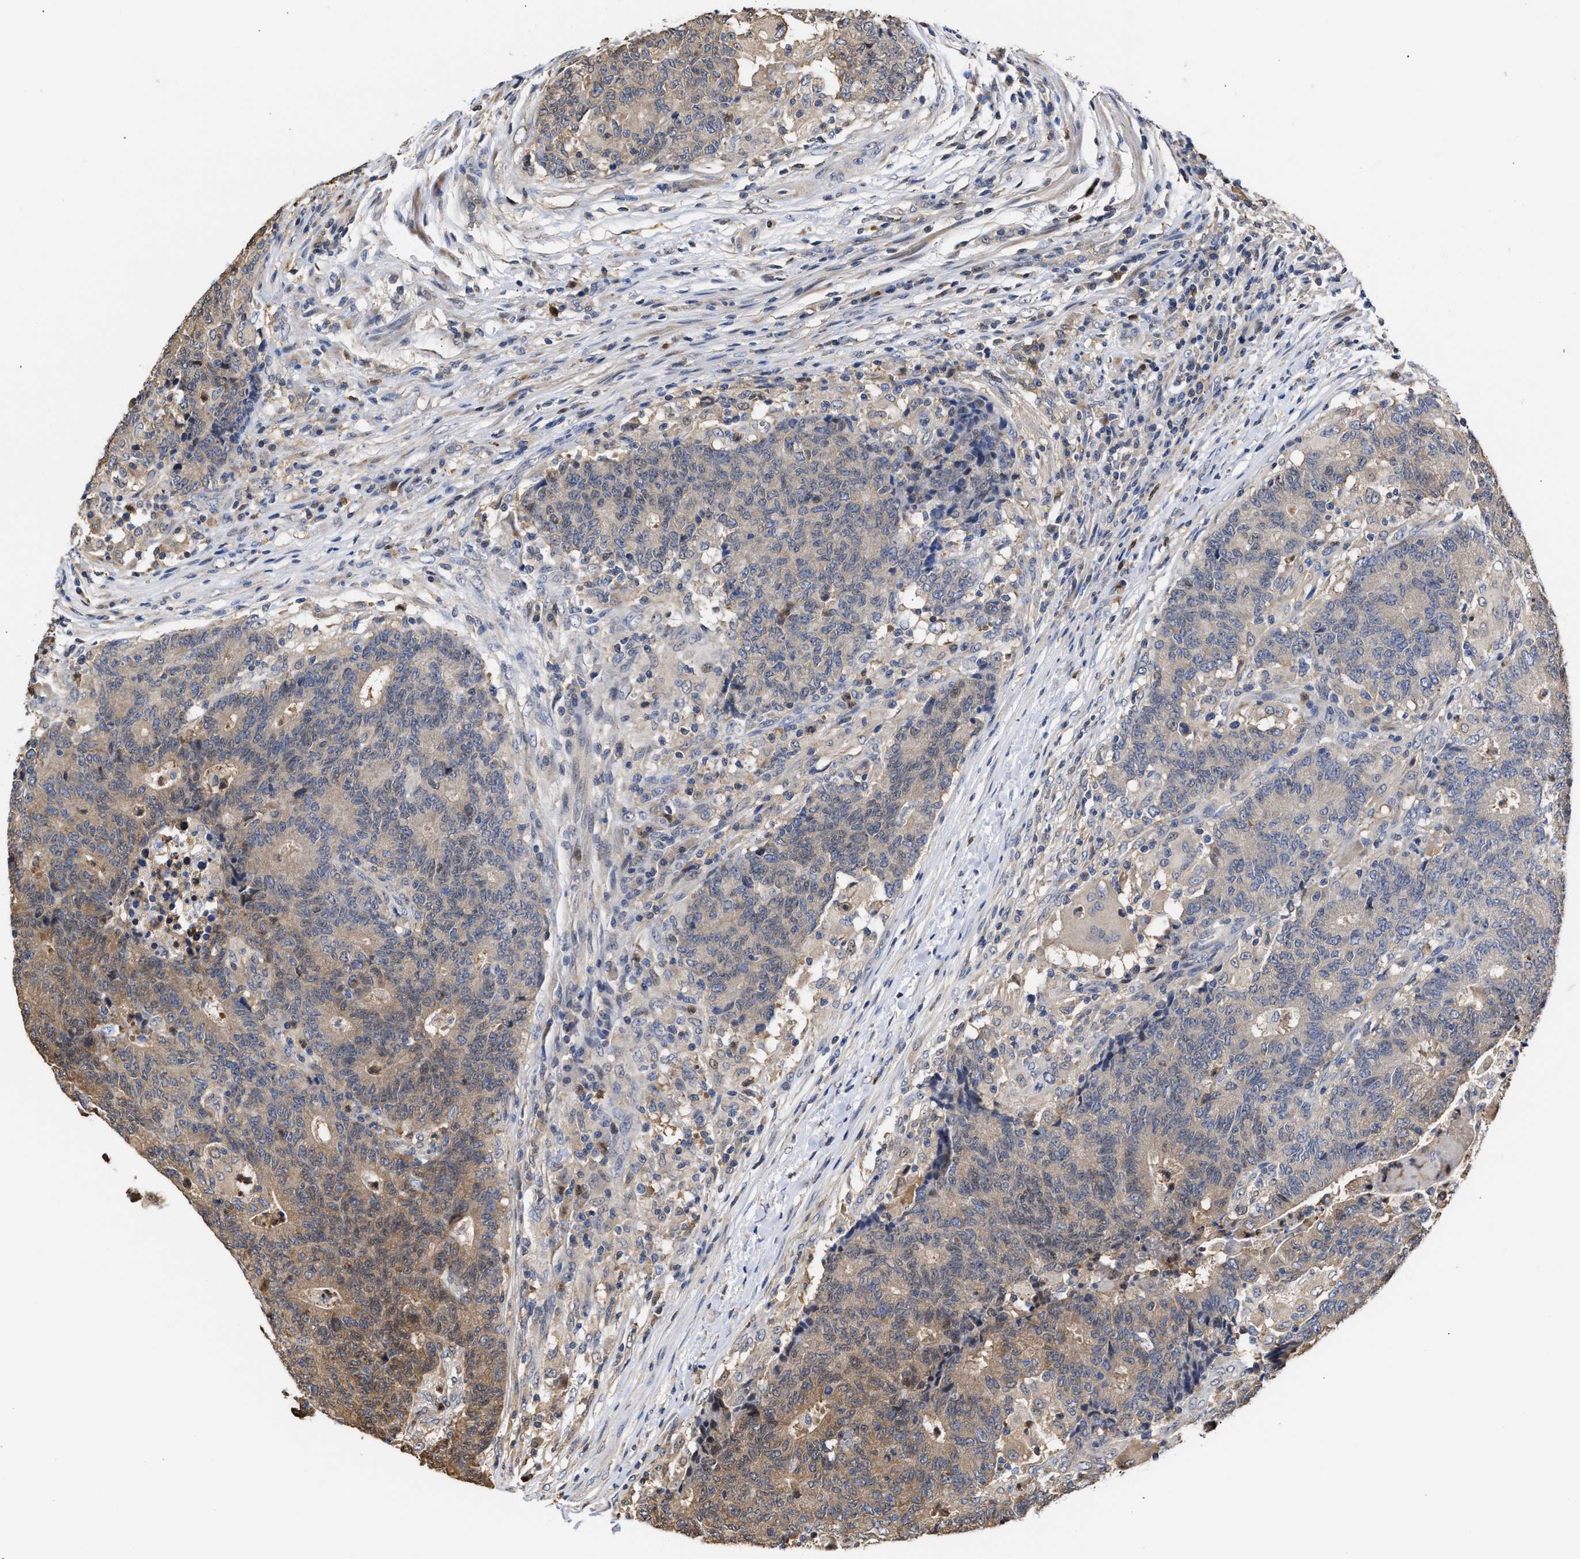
{"staining": {"intensity": "moderate", "quantity": "25%-75%", "location": "cytoplasmic/membranous"}, "tissue": "colorectal cancer", "cell_type": "Tumor cells", "image_type": "cancer", "snomed": [{"axis": "morphology", "description": "Normal tissue, NOS"}, {"axis": "morphology", "description": "Adenocarcinoma, NOS"}, {"axis": "topography", "description": "Colon"}], "caption": "Protein staining of adenocarcinoma (colorectal) tissue demonstrates moderate cytoplasmic/membranous staining in about 25%-75% of tumor cells.", "gene": "KLHDC1", "patient": {"sex": "female", "age": 75}}